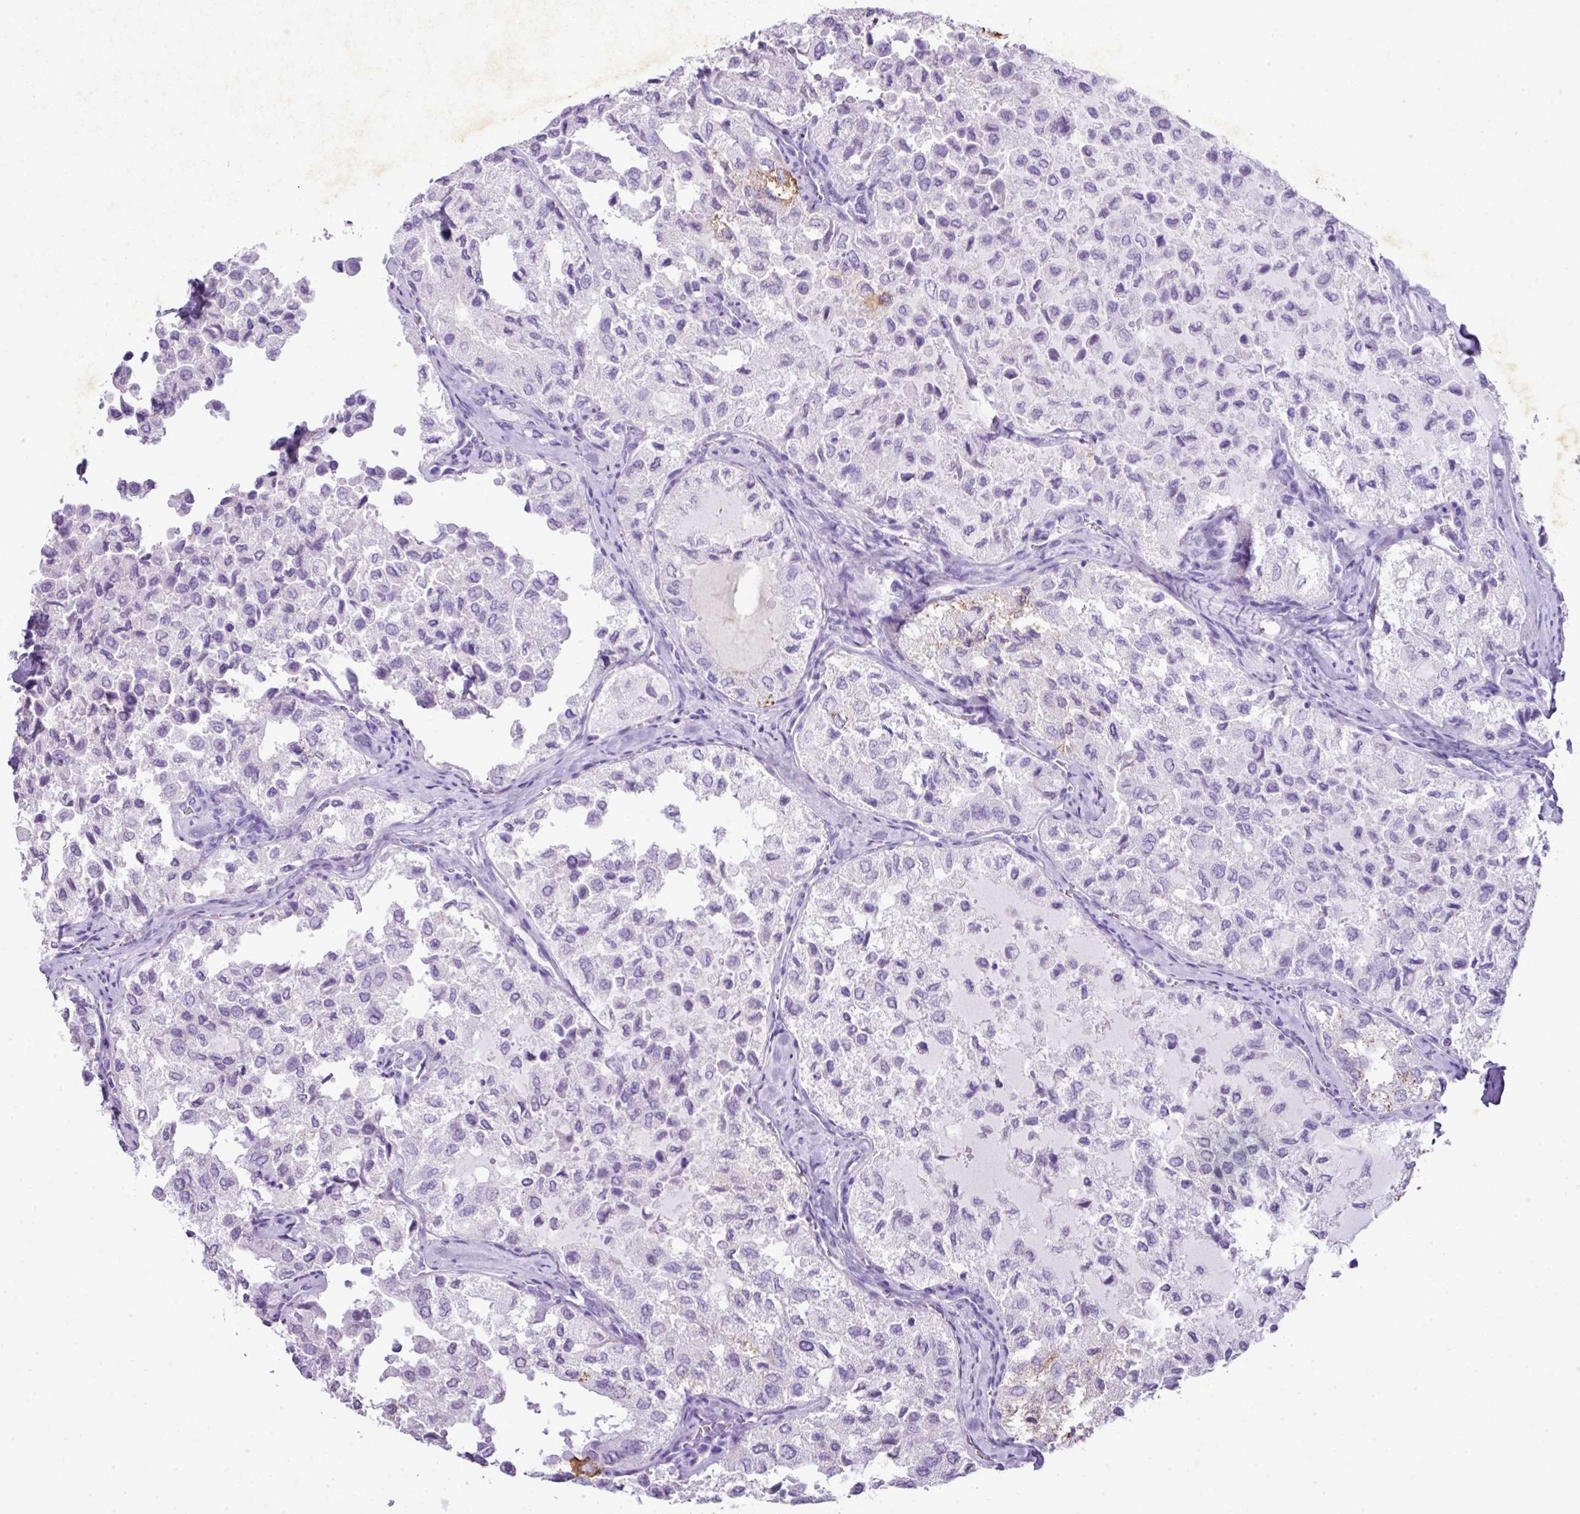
{"staining": {"intensity": "moderate", "quantity": "25%-75%", "location": "cytoplasmic/membranous"}, "tissue": "thyroid cancer", "cell_type": "Tumor cells", "image_type": "cancer", "snomed": [{"axis": "morphology", "description": "Follicular adenoma carcinoma, NOS"}, {"axis": "topography", "description": "Thyroid gland"}], "caption": "High-magnification brightfield microscopy of thyroid follicular adenoma carcinoma stained with DAB (3,3'-diaminobenzidine) (brown) and counterstained with hematoxylin (blue). tumor cells exhibit moderate cytoplasmic/membranous positivity is present in approximately25%-75% of cells. (Brightfield microscopy of DAB IHC at high magnification).", "gene": "KCNJ11", "patient": {"sex": "male", "age": 75}}